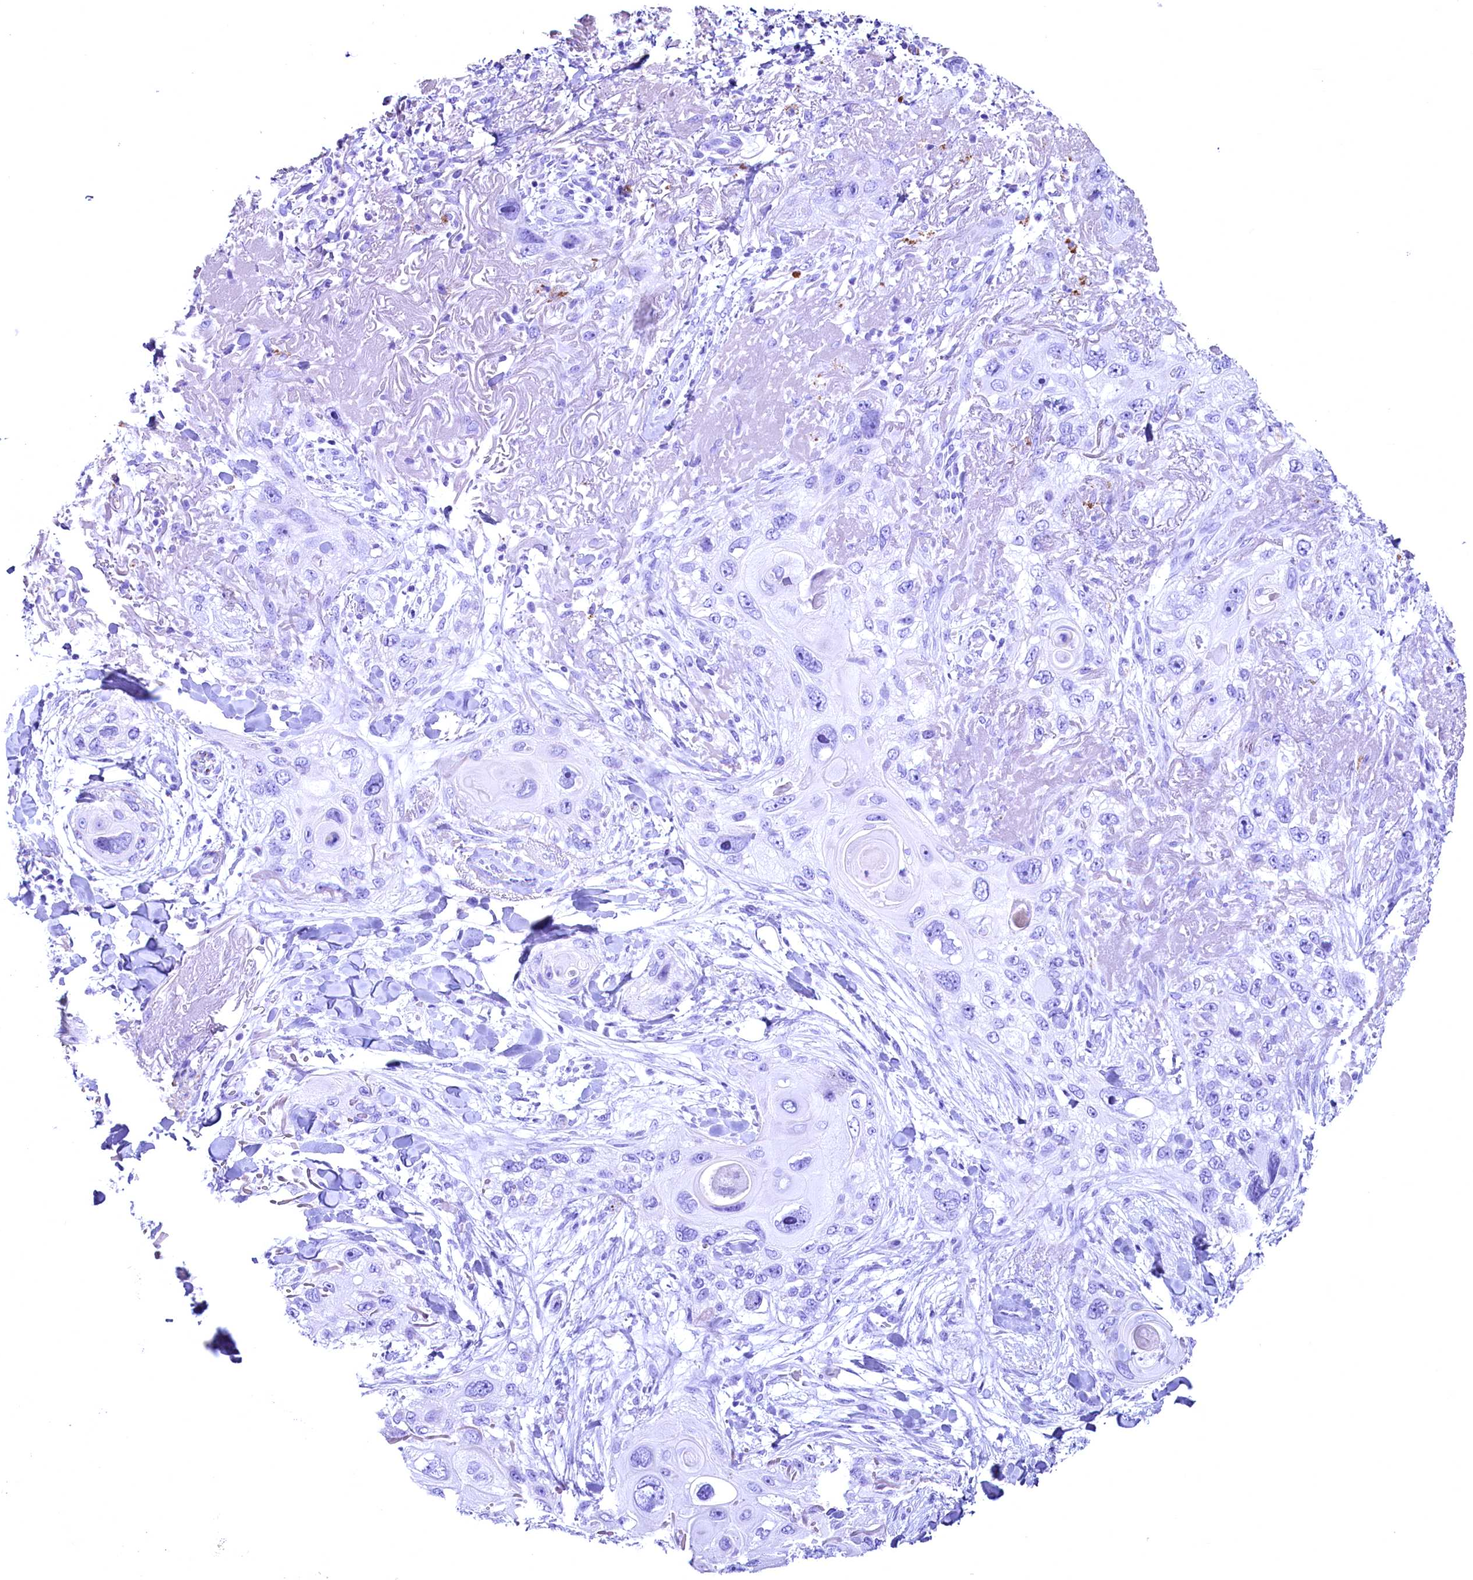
{"staining": {"intensity": "negative", "quantity": "none", "location": "none"}, "tissue": "skin cancer", "cell_type": "Tumor cells", "image_type": "cancer", "snomed": [{"axis": "morphology", "description": "Normal tissue, NOS"}, {"axis": "morphology", "description": "Squamous cell carcinoma, NOS"}, {"axis": "topography", "description": "Skin"}], "caption": "A high-resolution image shows IHC staining of skin cancer, which demonstrates no significant expression in tumor cells.", "gene": "SKIDA1", "patient": {"sex": "male", "age": 72}}